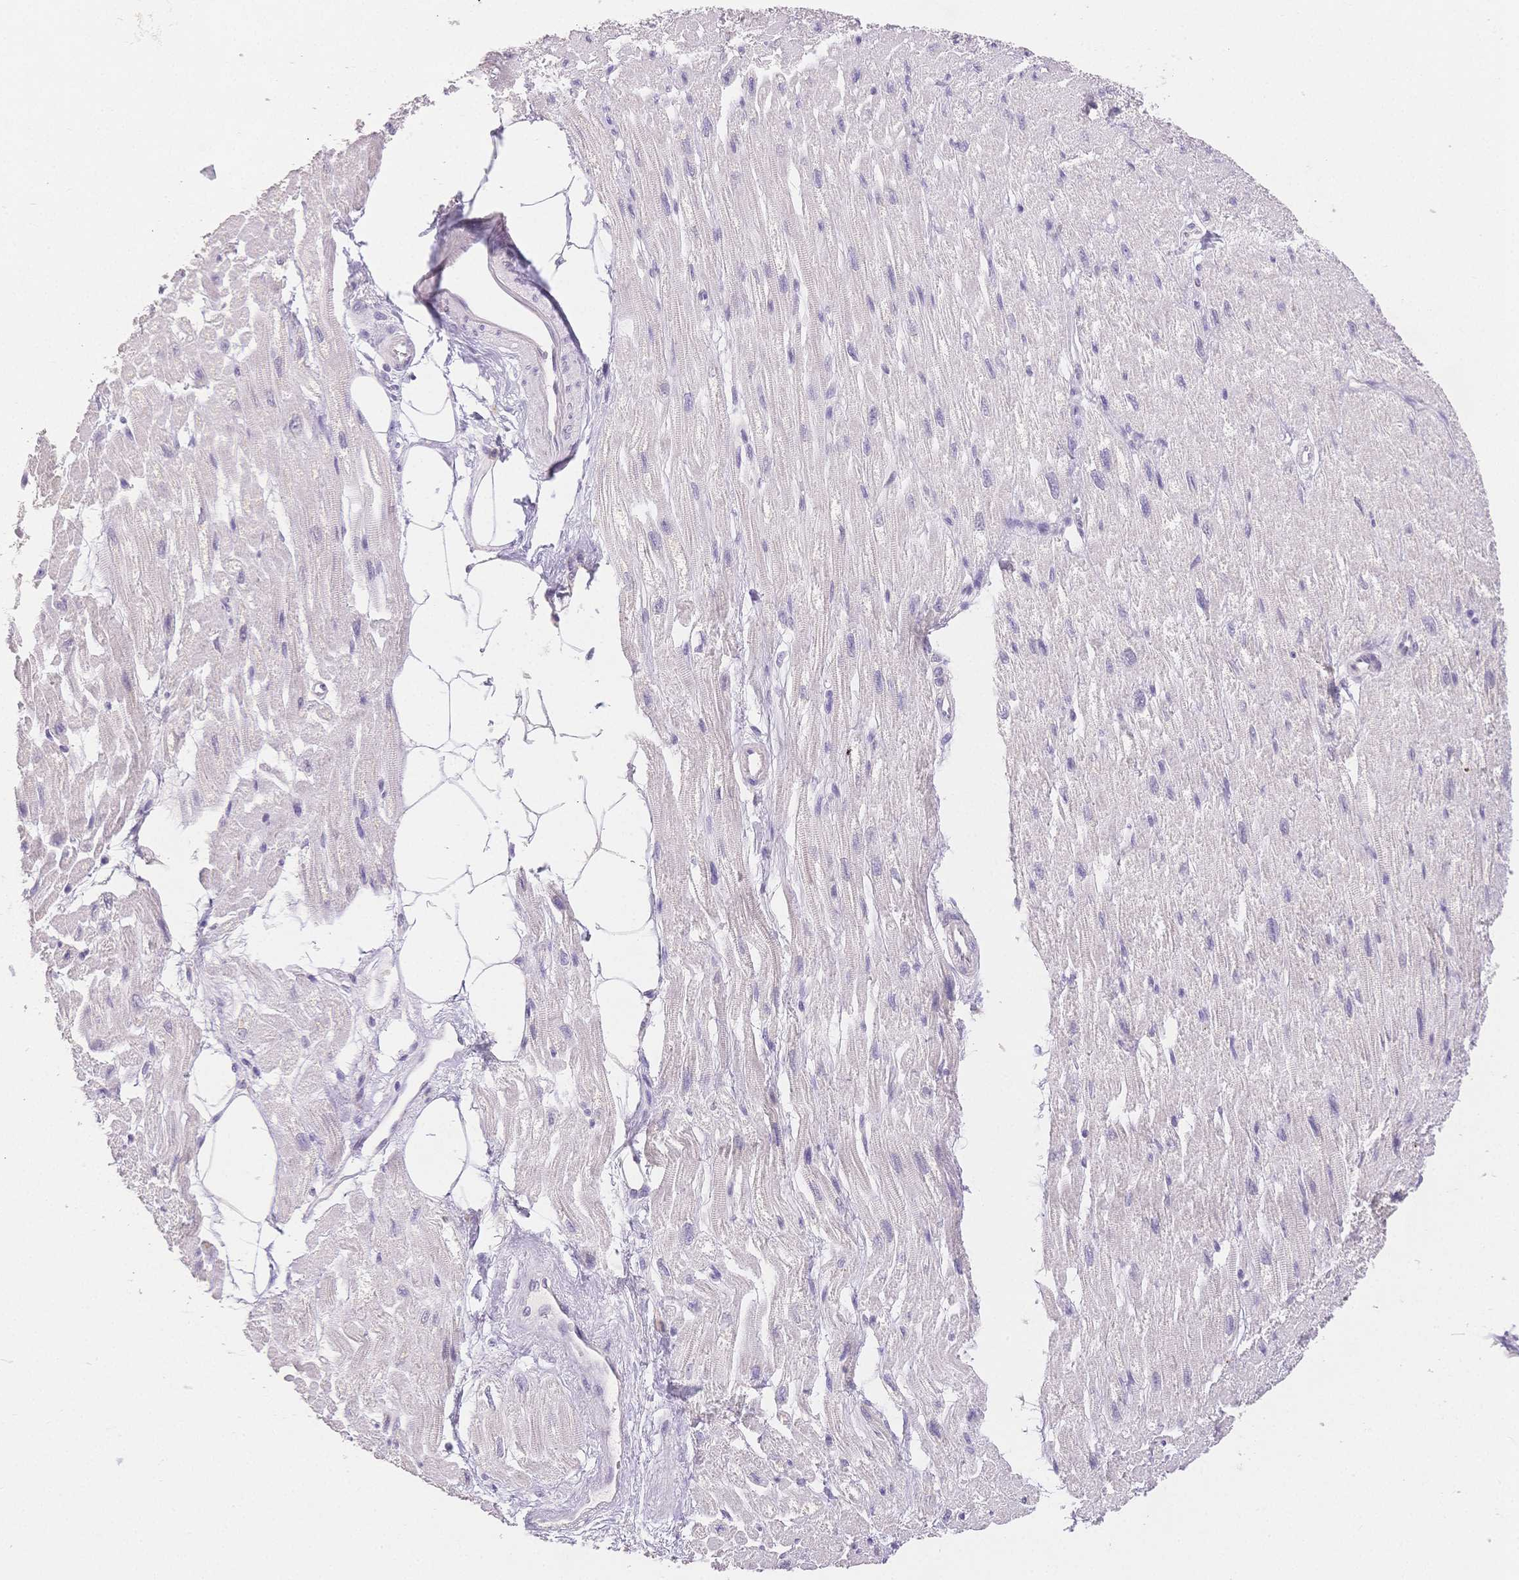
{"staining": {"intensity": "weak", "quantity": "<25%", "location": "cytoplasmic/membranous"}, "tissue": "heart muscle", "cell_type": "Cardiomyocytes", "image_type": "normal", "snomed": [{"axis": "morphology", "description": "Normal tissue, NOS"}, {"axis": "topography", "description": "Heart"}], "caption": "There is no significant expression in cardiomyocytes of heart muscle. Brightfield microscopy of immunohistochemistry stained with DAB (brown) and hematoxylin (blue), captured at high magnification.", "gene": "SUV39H2", "patient": {"sex": "female", "age": 62}}